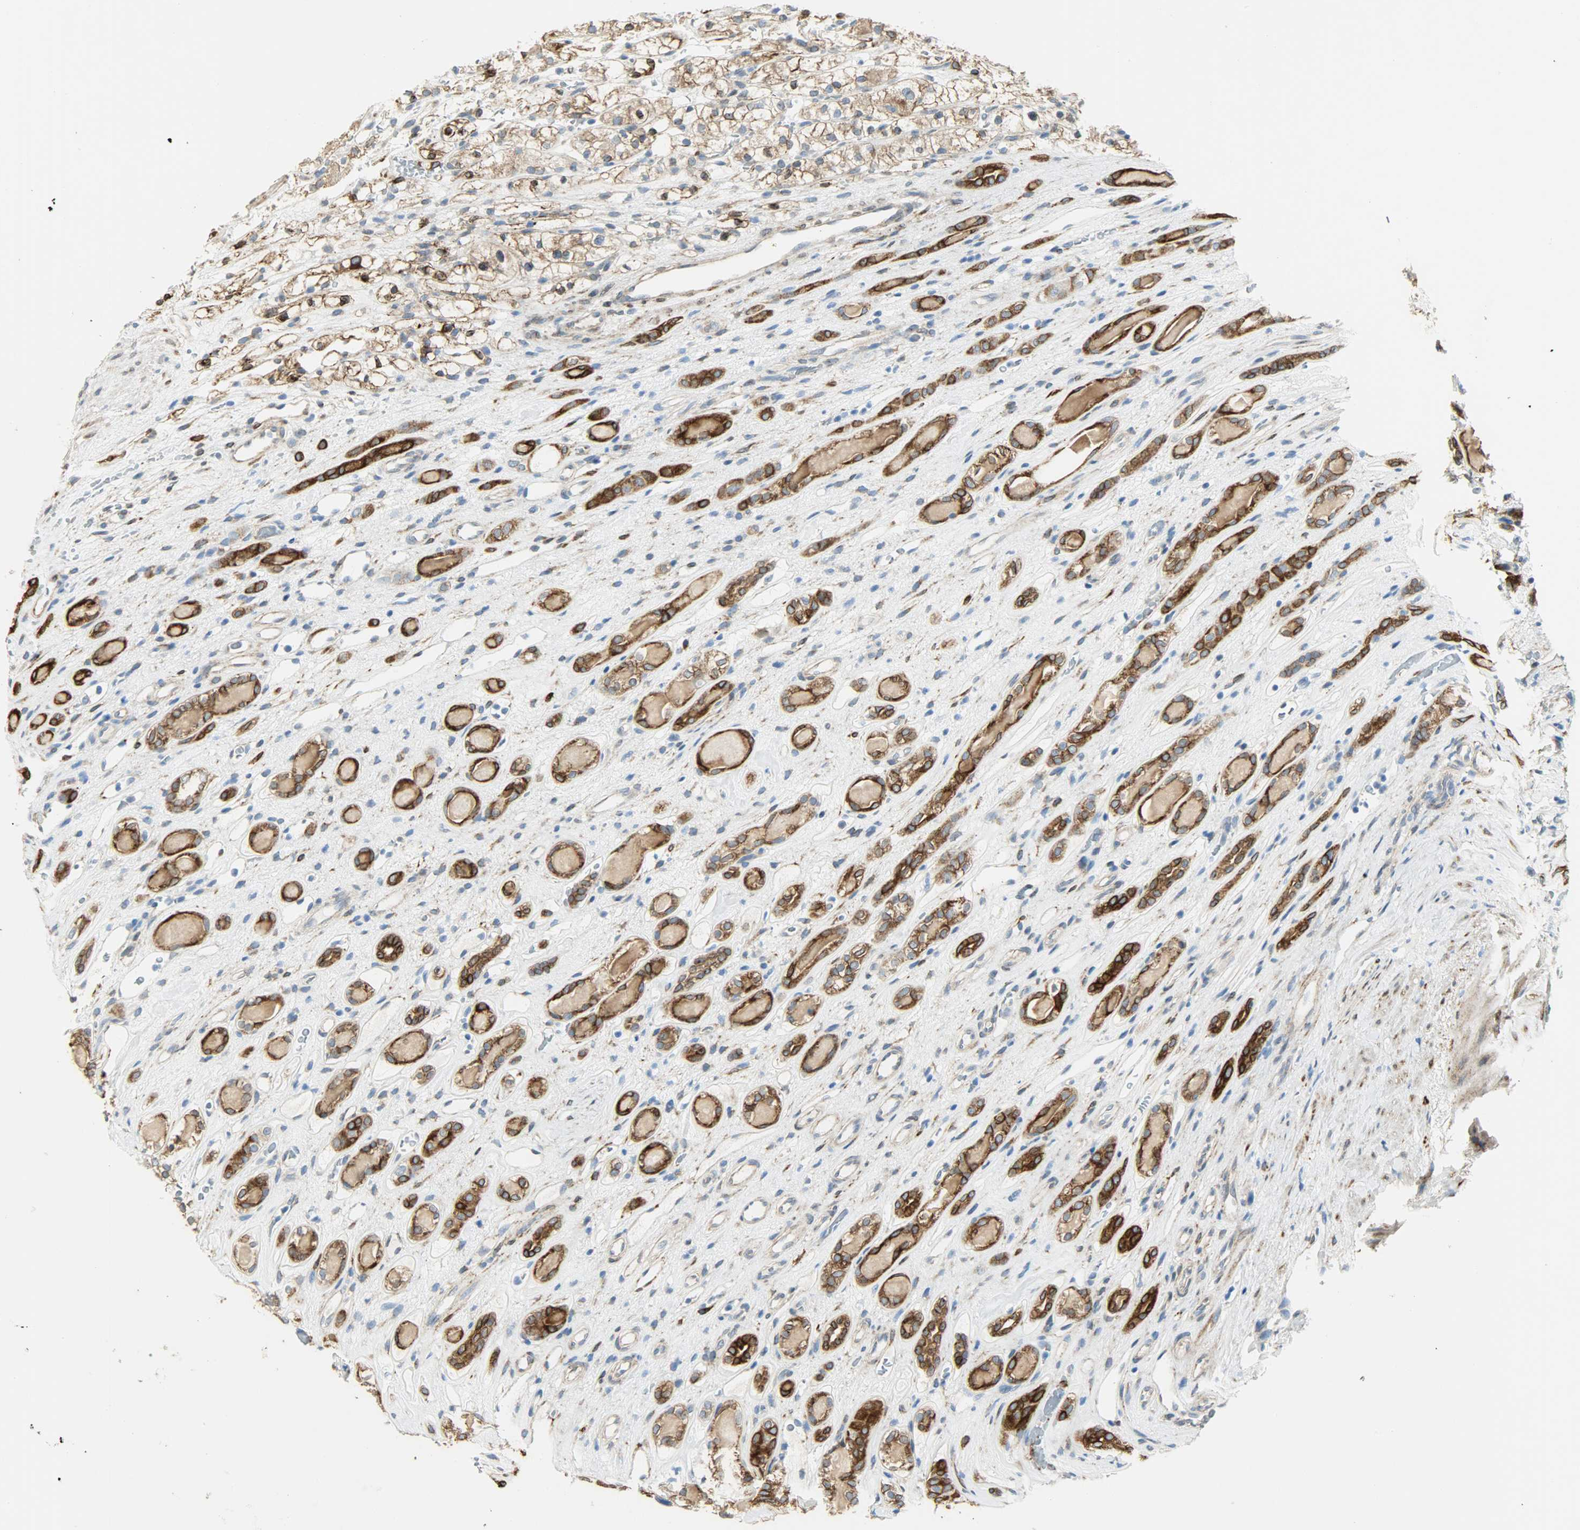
{"staining": {"intensity": "strong", "quantity": ">75%", "location": "cytoplasmic/membranous"}, "tissue": "renal cancer", "cell_type": "Tumor cells", "image_type": "cancer", "snomed": [{"axis": "morphology", "description": "Adenocarcinoma, NOS"}, {"axis": "topography", "description": "Kidney"}], "caption": "IHC micrograph of neoplastic tissue: human adenocarcinoma (renal) stained using immunohistochemistry displays high levels of strong protein expression localized specifically in the cytoplasmic/membranous of tumor cells, appearing as a cytoplasmic/membranous brown color.", "gene": "PKD2", "patient": {"sex": "female", "age": 60}}